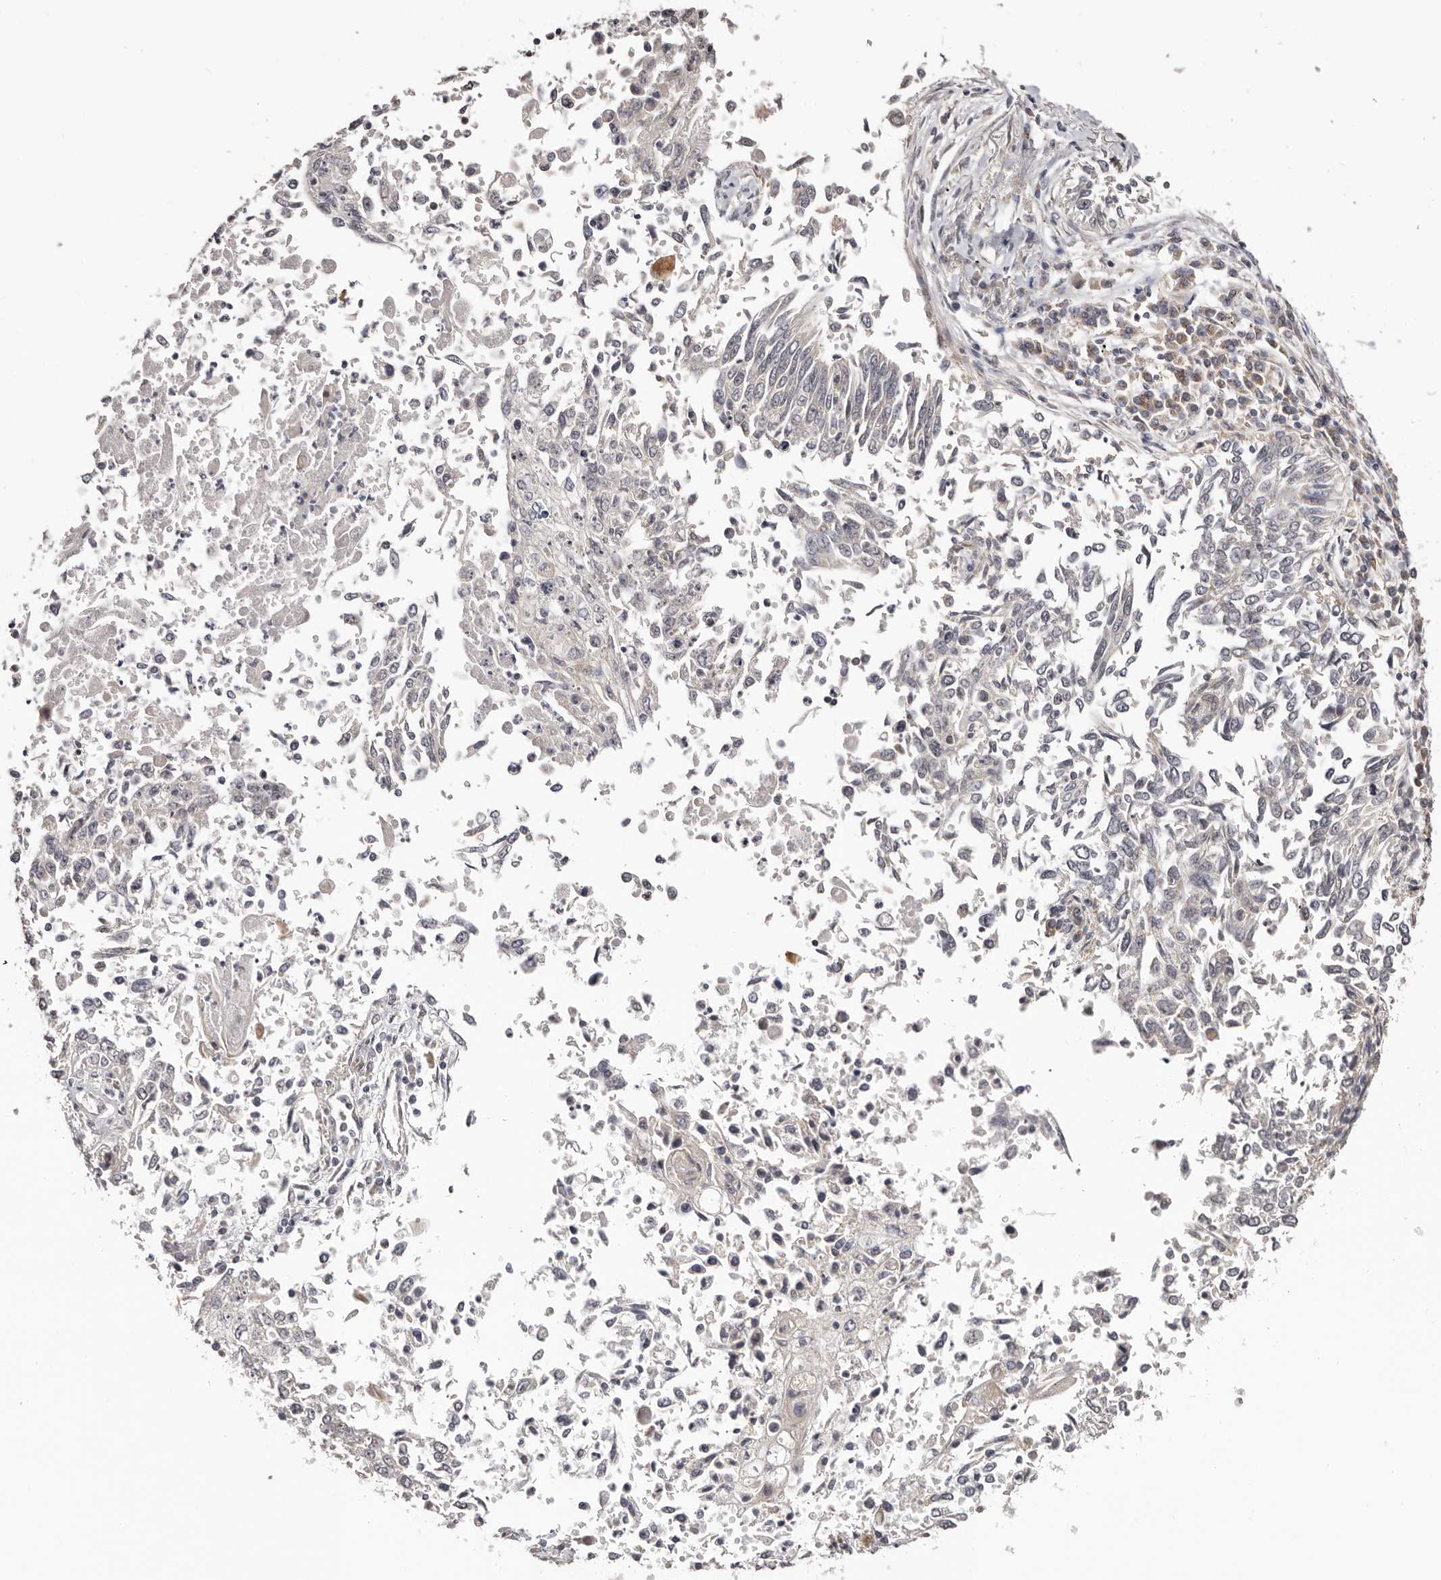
{"staining": {"intensity": "negative", "quantity": "none", "location": "none"}, "tissue": "lung cancer", "cell_type": "Tumor cells", "image_type": "cancer", "snomed": [{"axis": "morphology", "description": "Normal tissue, NOS"}, {"axis": "morphology", "description": "Squamous cell carcinoma, NOS"}, {"axis": "topography", "description": "Cartilage tissue"}, {"axis": "topography", "description": "Bronchus"}, {"axis": "topography", "description": "Lung"}, {"axis": "topography", "description": "Peripheral nerve tissue"}], "caption": "IHC histopathology image of neoplastic tissue: human lung cancer (squamous cell carcinoma) stained with DAB (3,3'-diaminobenzidine) shows no significant protein positivity in tumor cells.", "gene": "MICAL2", "patient": {"sex": "female", "age": 49}}